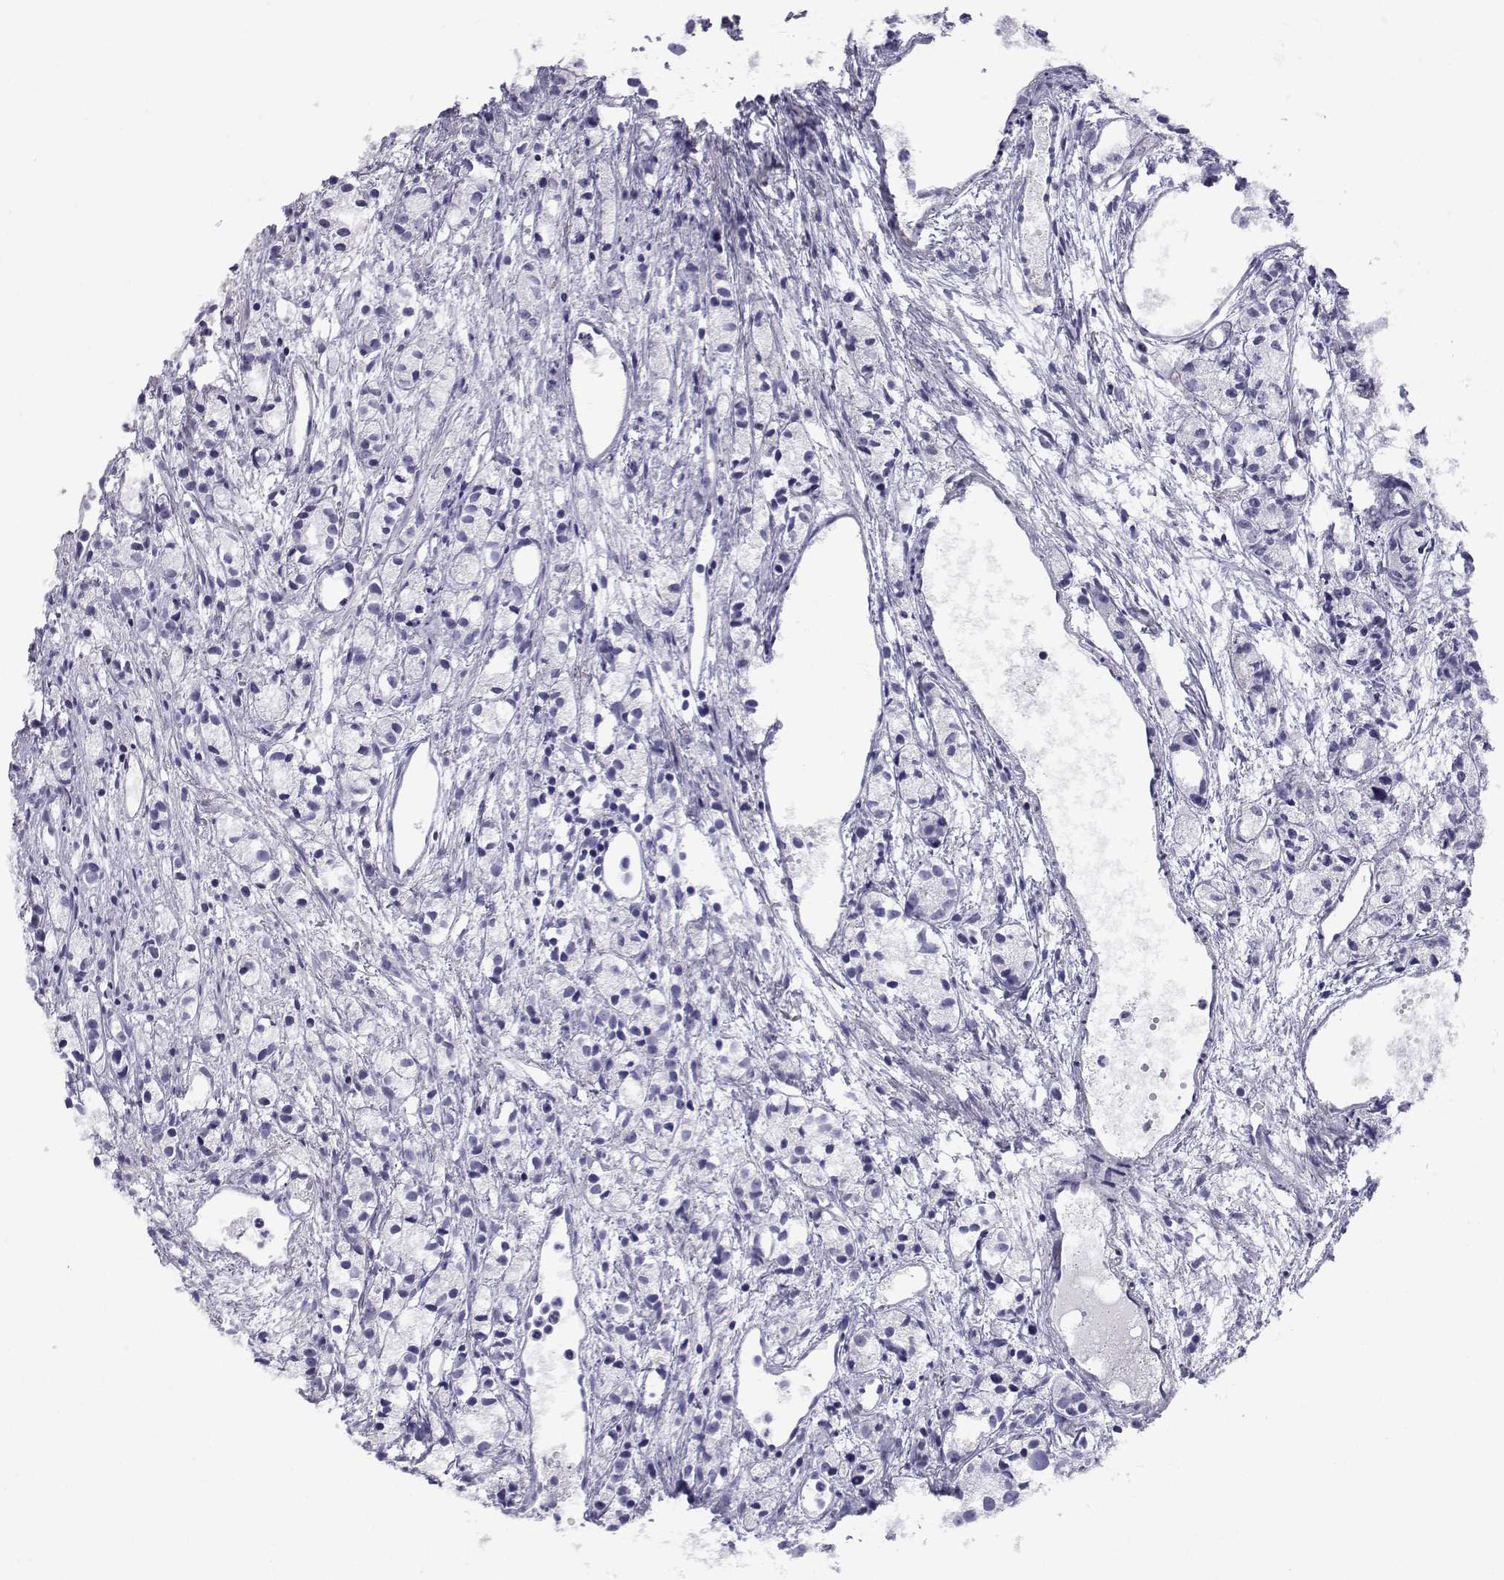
{"staining": {"intensity": "negative", "quantity": "none", "location": "none"}, "tissue": "prostate cancer", "cell_type": "Tumor cells", "image_type": "cancer", "snomed": [{"axis": "morphology", "description": "Adenocarcinoma, Medium grade"}, {"axis": "topography", "description": "Prostate"}], "caption": "Prostate cancer (adenocarcinoma (medium-grade)) was stained to show a protein in brown. There is no significant positivity in tumor cells.", "gene": "SLC6A3", "patient": {"sex": "male", "age": 74}}